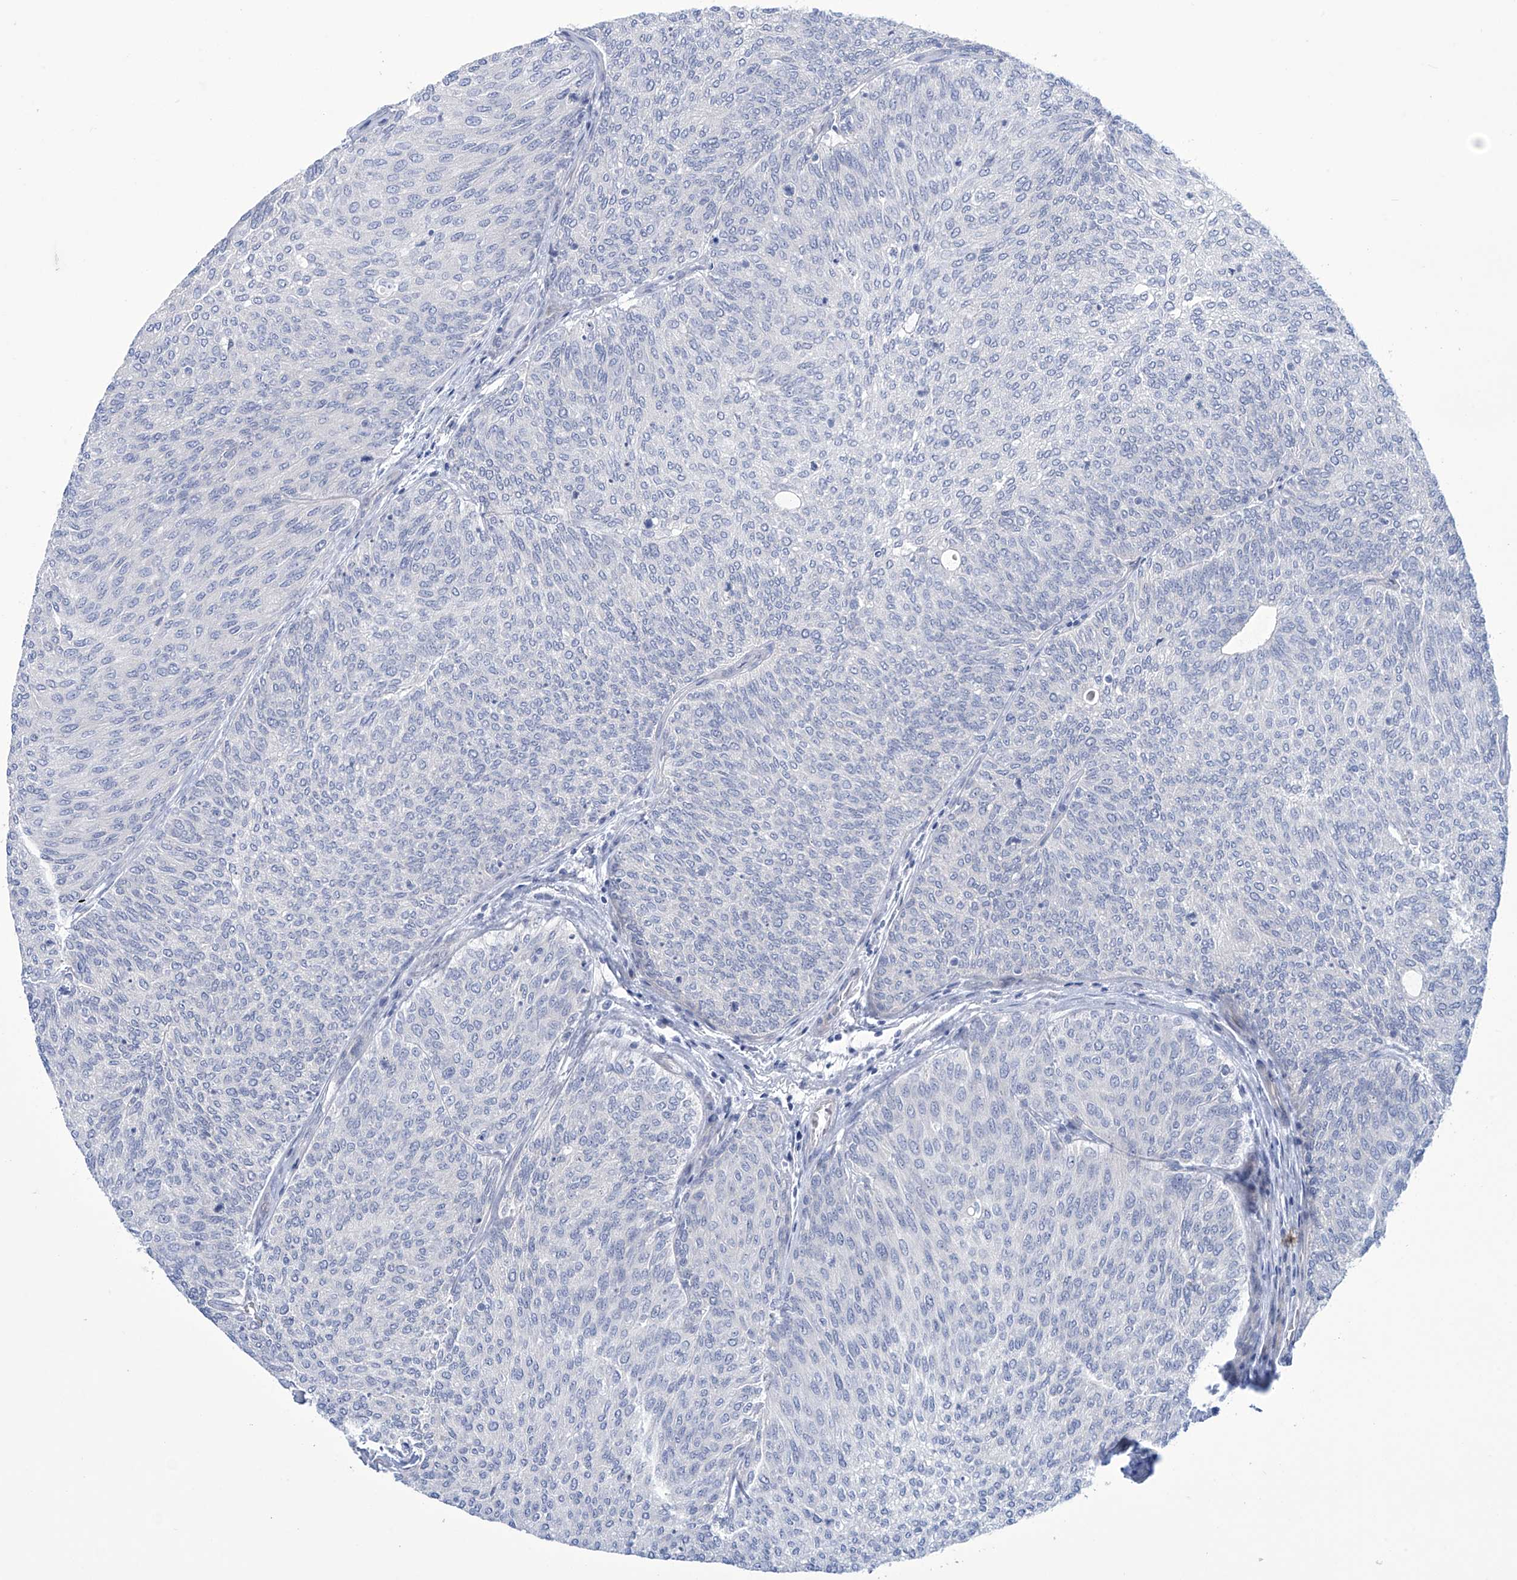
{"staining": {"intensity": "negative", "quantity": "none", "location": "none"}, "tissue": "urothelial cancer", "cell_type": "Tumor cells", "image_type": "cancer", "snomed": [{"axis": "morphology", "description": "Urothelial carcinoma, Low grade"}, {"axis": "topography", "description": "Urinary bladder"}], "caption": "Human urothelial carcinoma (low-grade) stained for a protein using immunohistochemistry demonstrates no staining in tumor cells.", "gene": "TRIM60", "patient": {"sex": "female", "age": 79}}